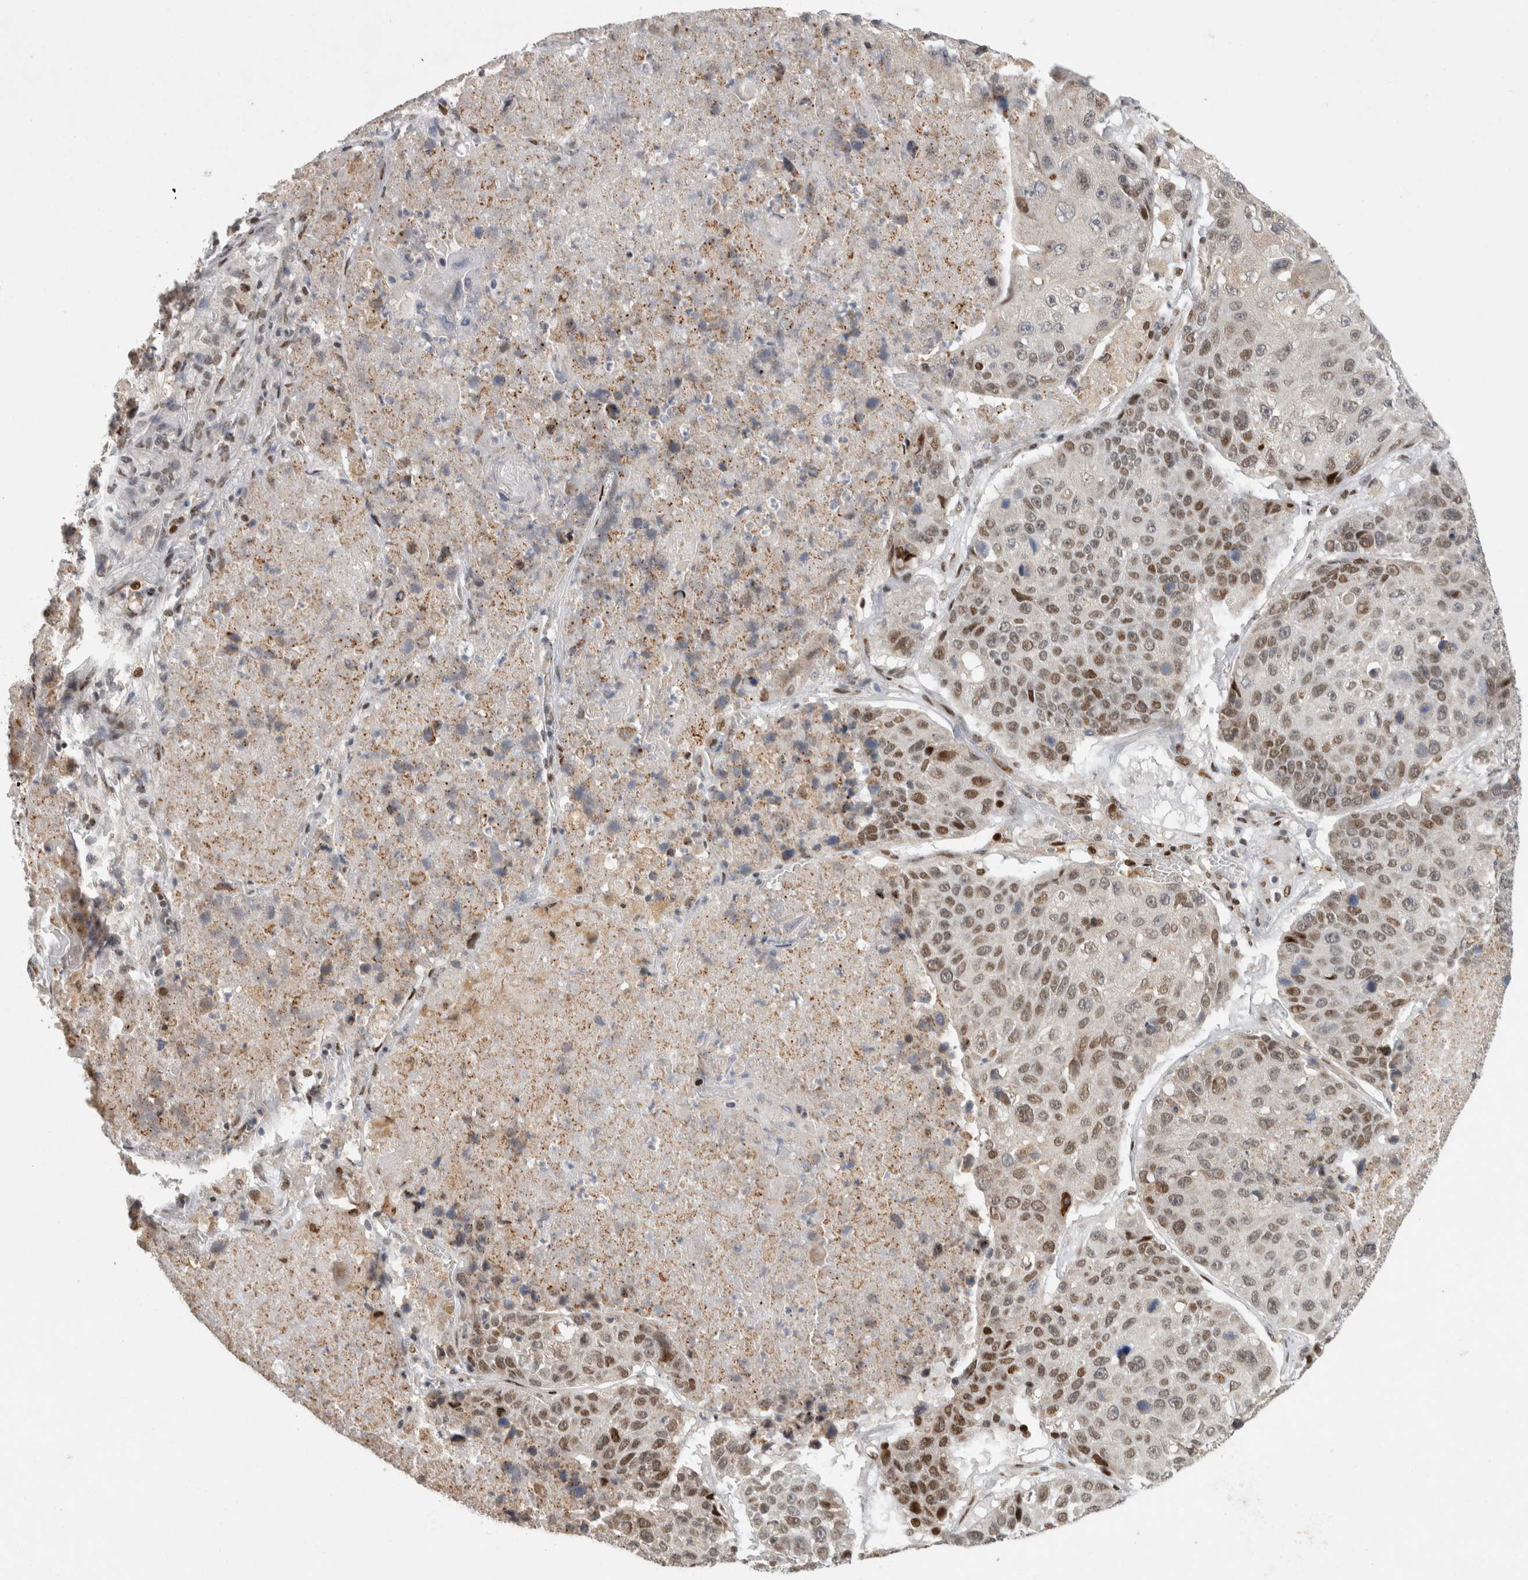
{"staining": {"intensity": "moderate", "quantity": "25%-75%", "location": "nuclear"}, "tissue": "lung cancer", "cell_type": "Tumor cells", "image_type": "cancer", "snomed": [{"axis": "morphology", "description": "Squamous cell carcinoma, NOS"}, {"axis": "topography", "description": "Lung"}], "caption": "IHC histopathology image of neoplastic tissue: lung cancer (squamous cell carcinoma) stained using IHC demonstrates medium levels of moderate protein expression localized specifically in the nuclear of tumor cells, appearing as a nuclear brown color.", "gene": "C8orf58", "patient": {"sex": "male", "age": 61}}